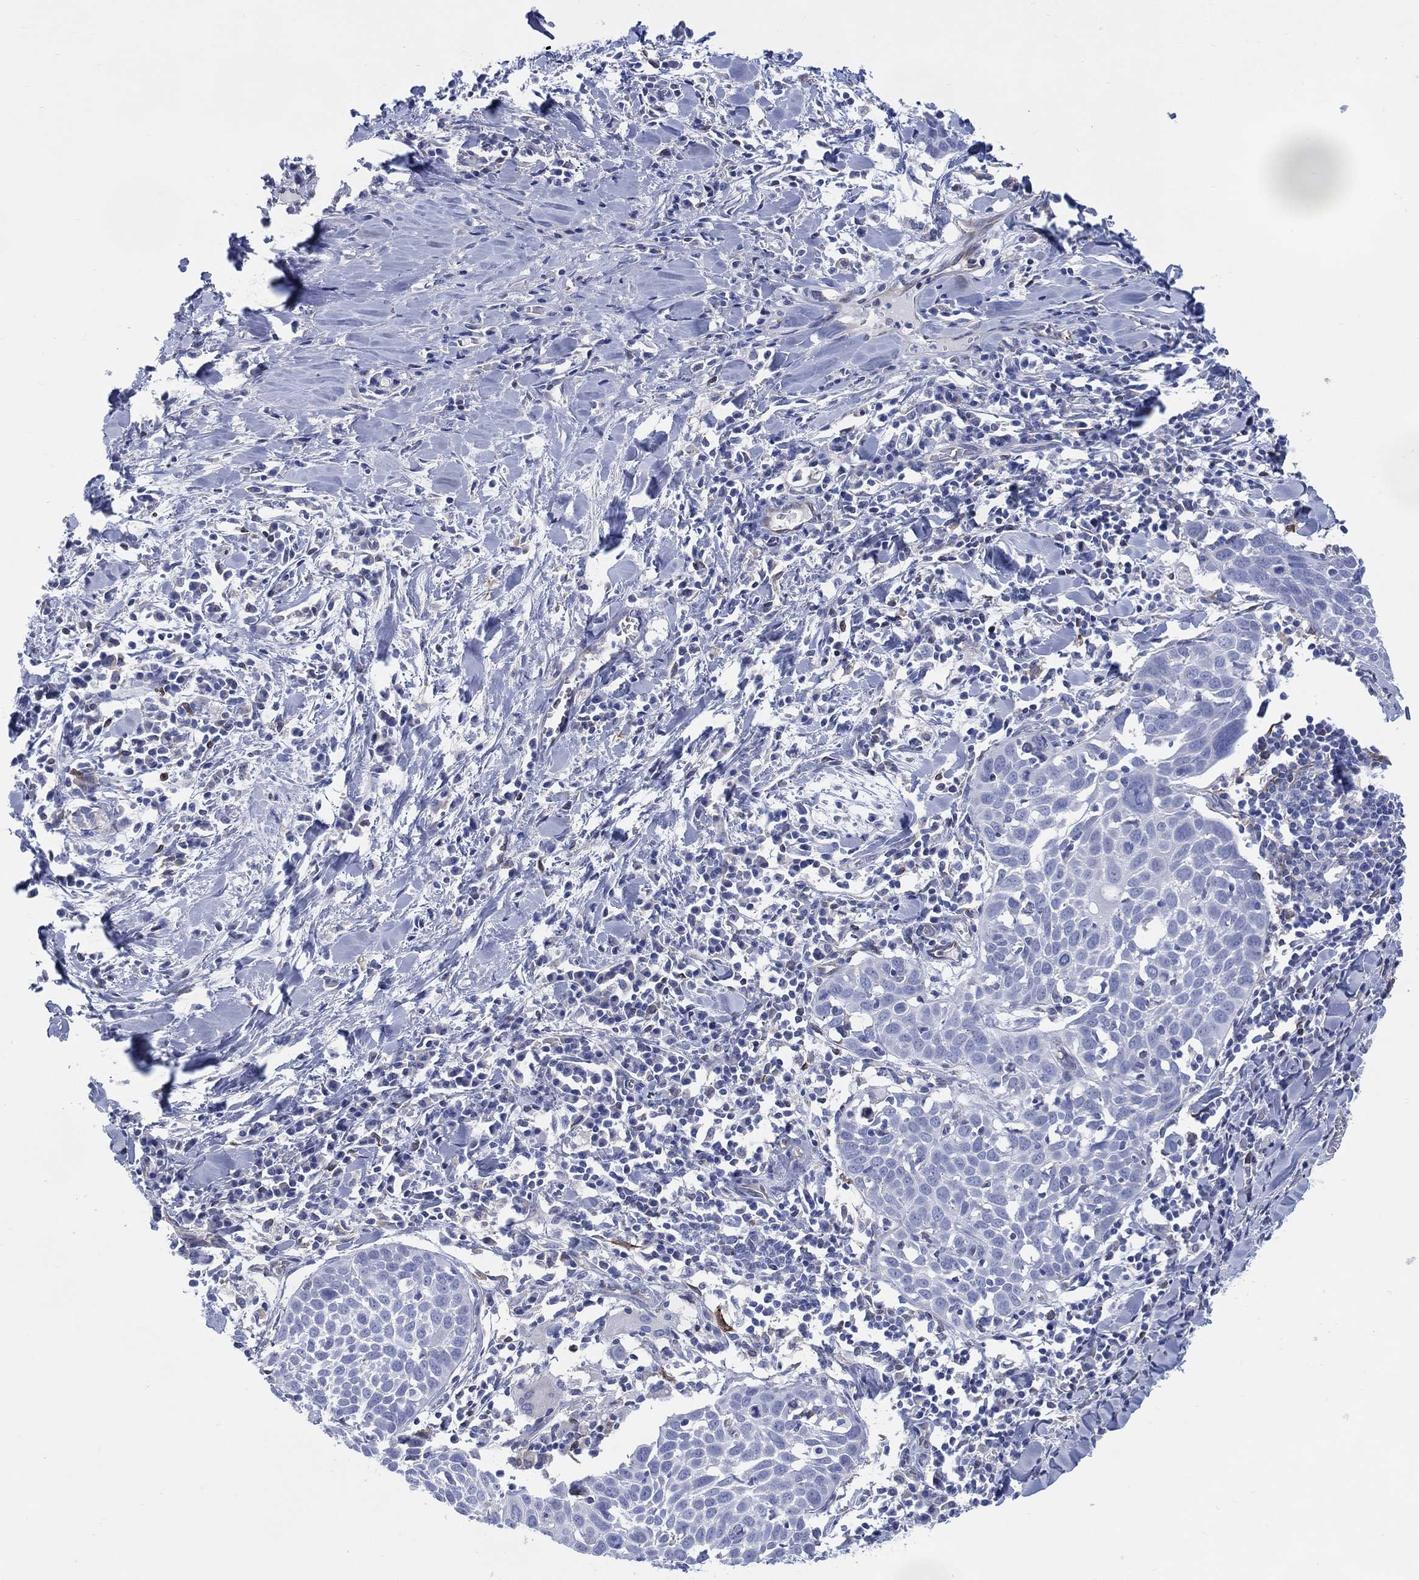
{"staining": {"intensity": "negative", "quantity": "none", "location": "none"}, "tissue": "lung cancer", "cell_type": "Tumor cells", "image_type": "cancer", "snomed": [{"axis": "morphology", "description": "Squamous cell carcinoma, NOS"}, {"axis": "topography", "description": "Lung"}], "caption": "This is an immunohistochemistry image of squamous cell carcinoma (lung). There is no positivity in tumor cells.", "gene": "DDI1", "patient": {"sex": "male", "age": 57}}